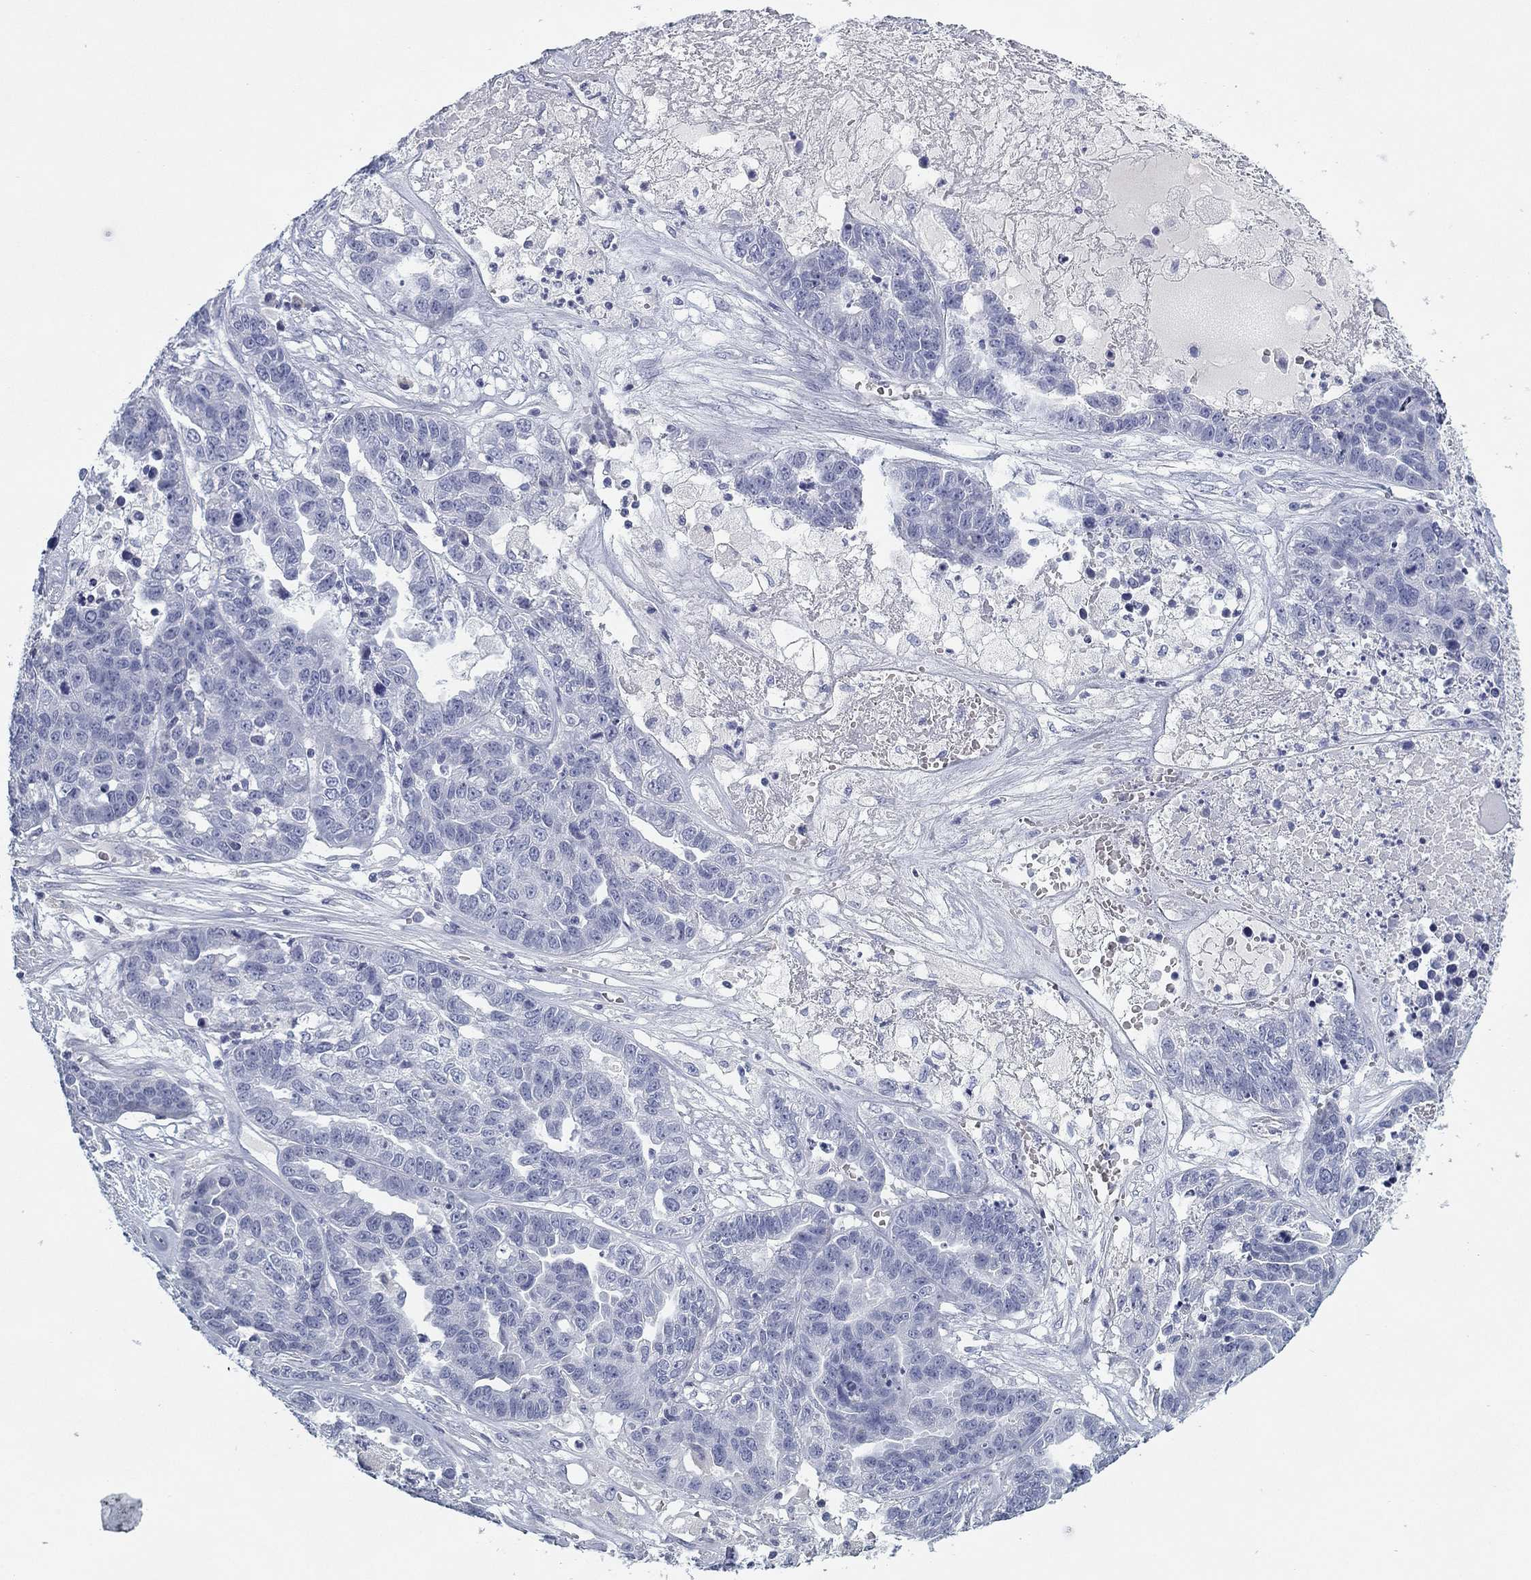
{"staining": {"intensity": "negative", "quantity": "none", "location": "none"}, "tissue": "ovarian cancer", "cell_type": "Tumor cells", "image_type": "cancer", "snomed": [{"axis": "morphology", "description": "Cystadenocarcinoma, serous, NOS"}, {"axis": "topography", "description": "Ovary"}], "caption": "A histopathology image of human serous cystadenocarcinoma (ovarian) is negative for staining in tumor cells.", "gene": "CD79B", "patient": {"sex": "female", "age": 87}}